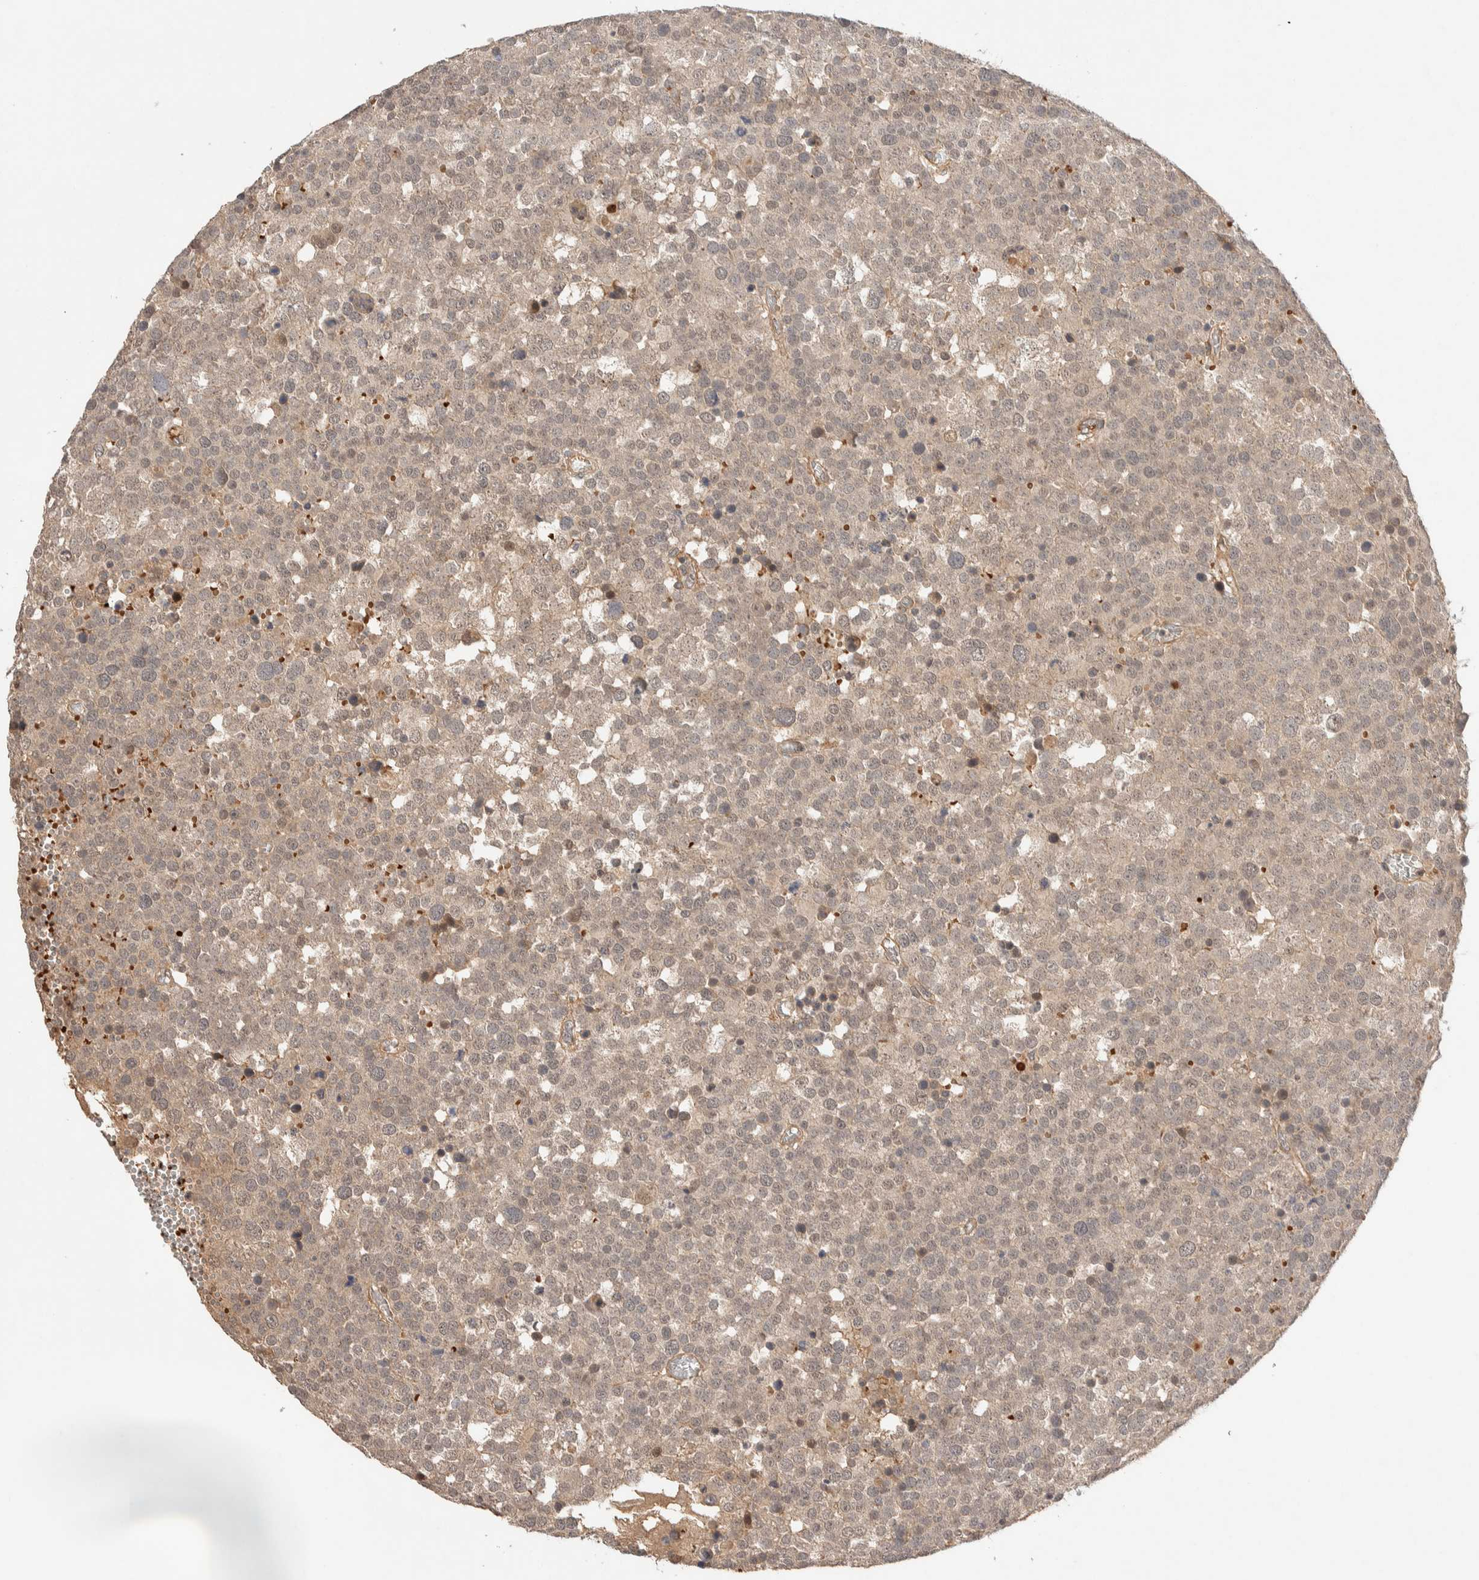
{"staining": {"intensity": "weak", "quantity": ">75%", "location": "cytoplasmic/membranous"}, "tissue": "testis cancer", "cell_type": "Tumor cells", "image_type": "cancer", "snomed": [{"axis": "morphology", "description": "Seminoma, NOS"}, {"axis": "topography", "description": "Testis"}], "caption": "DAB (3,3'-diaminobenzidine) immunohistochemical staining of human testis seminoma demonstrates weak cytoplasmic/membranous protein staining in about >75% of tumor cells. (DAB (3,3'-diaminobenzidine) = brown stain, brightfield microscopy at high magnification).", "gene": "CASK", "patient": {"sex": "male", "age": 71}}